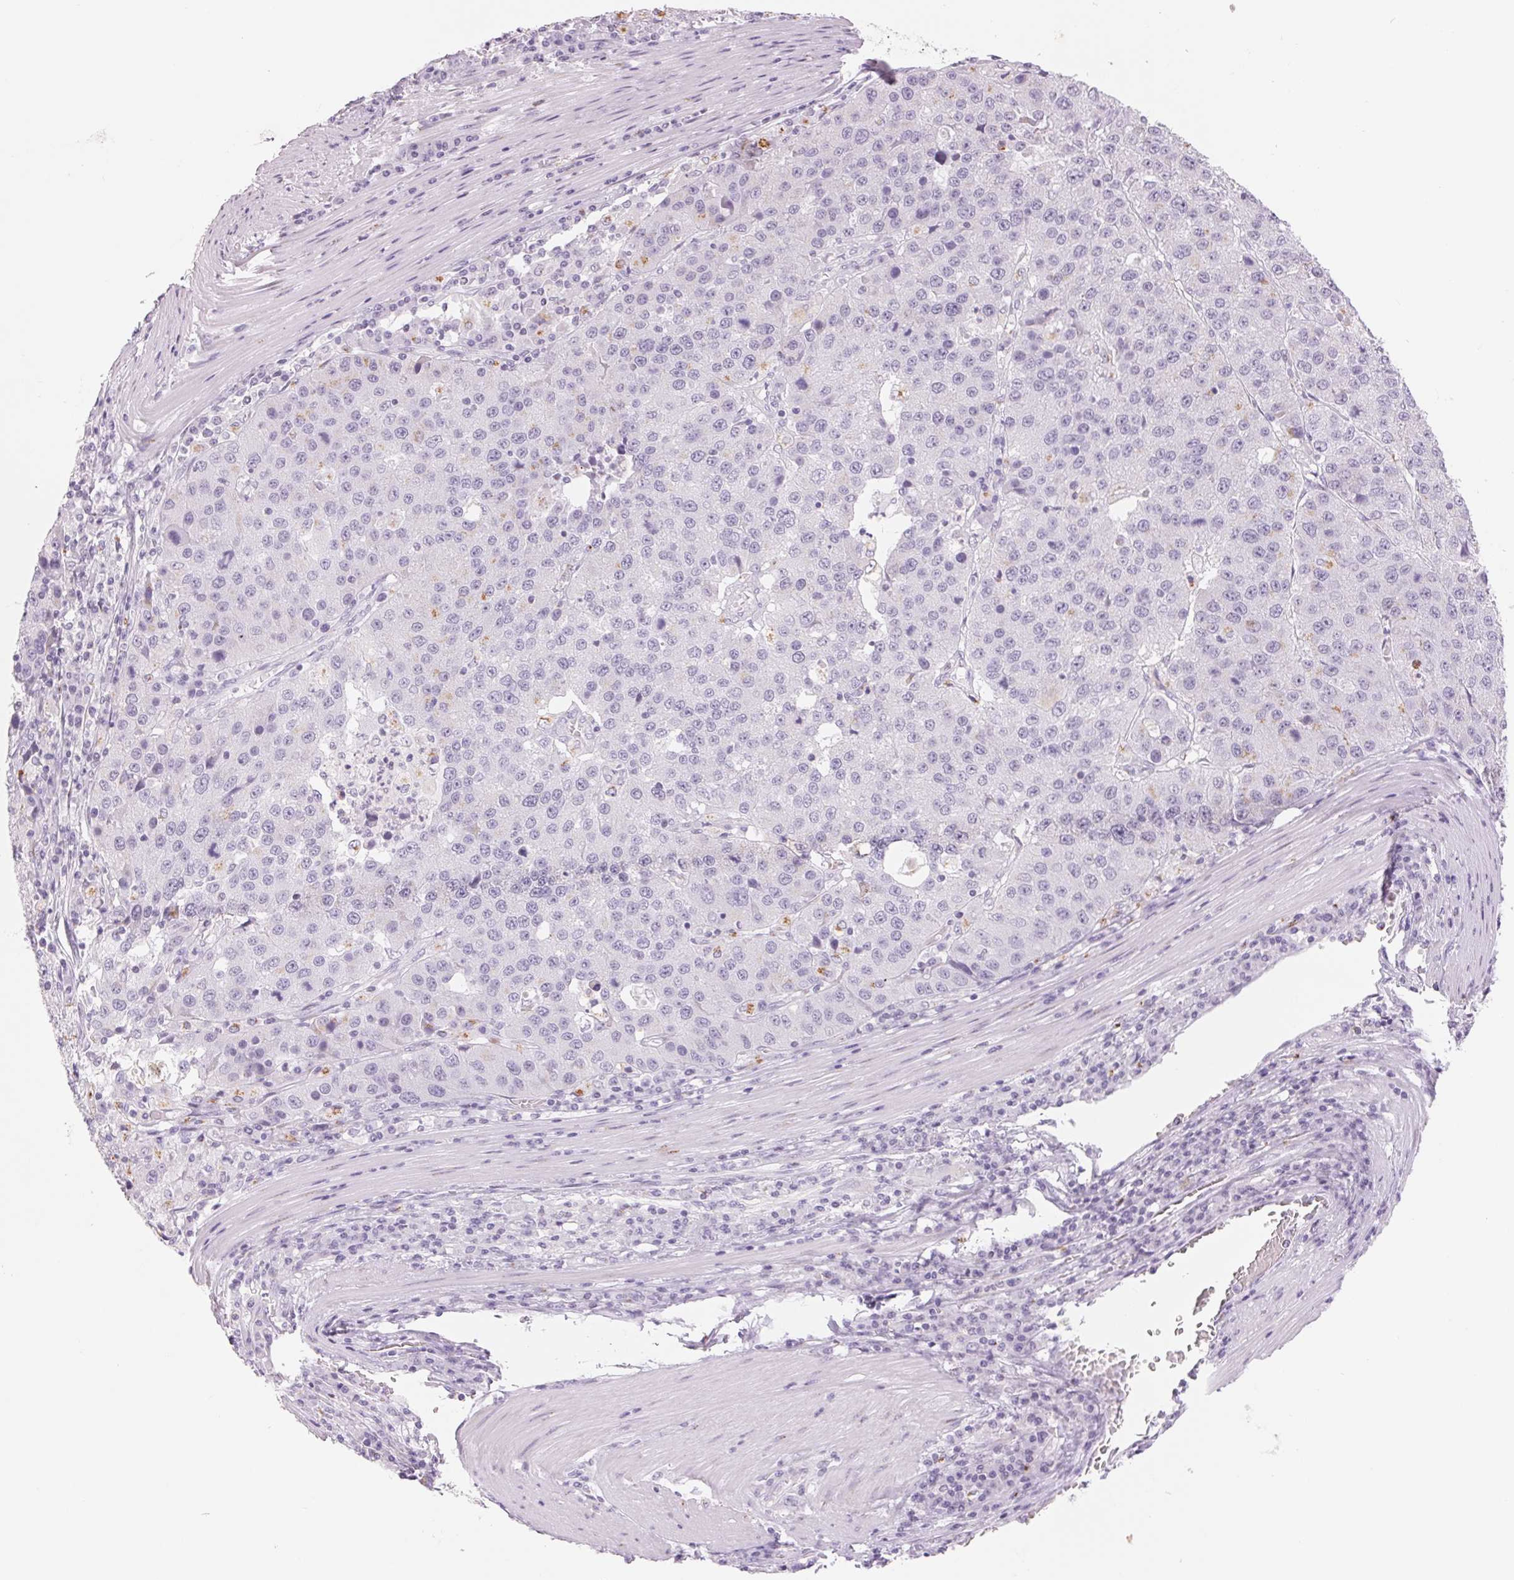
{"staining": {"intensity": "moderate", "quantity": "25%-75%", "location": "cytoplasmic/membranous"}, "tissue": "stomach cancer", "cell_type": "Tumor cells", "image_type": "cancer", "snomed": [{"axis": "morphology", "description": "Adenocarcinoma, NOS"}, {"axis": "topography", "description": "Stomach"}], "caption": "Stomach cancer (adenocarcinoma) tissue demonstrates moderate cytoplasmic/membranous expression in about 25%-75% of tumor cells, visualized by immunohistochemistry.", "gene": "GALNT7", "patient": {"sex": "male", "age": 71}}